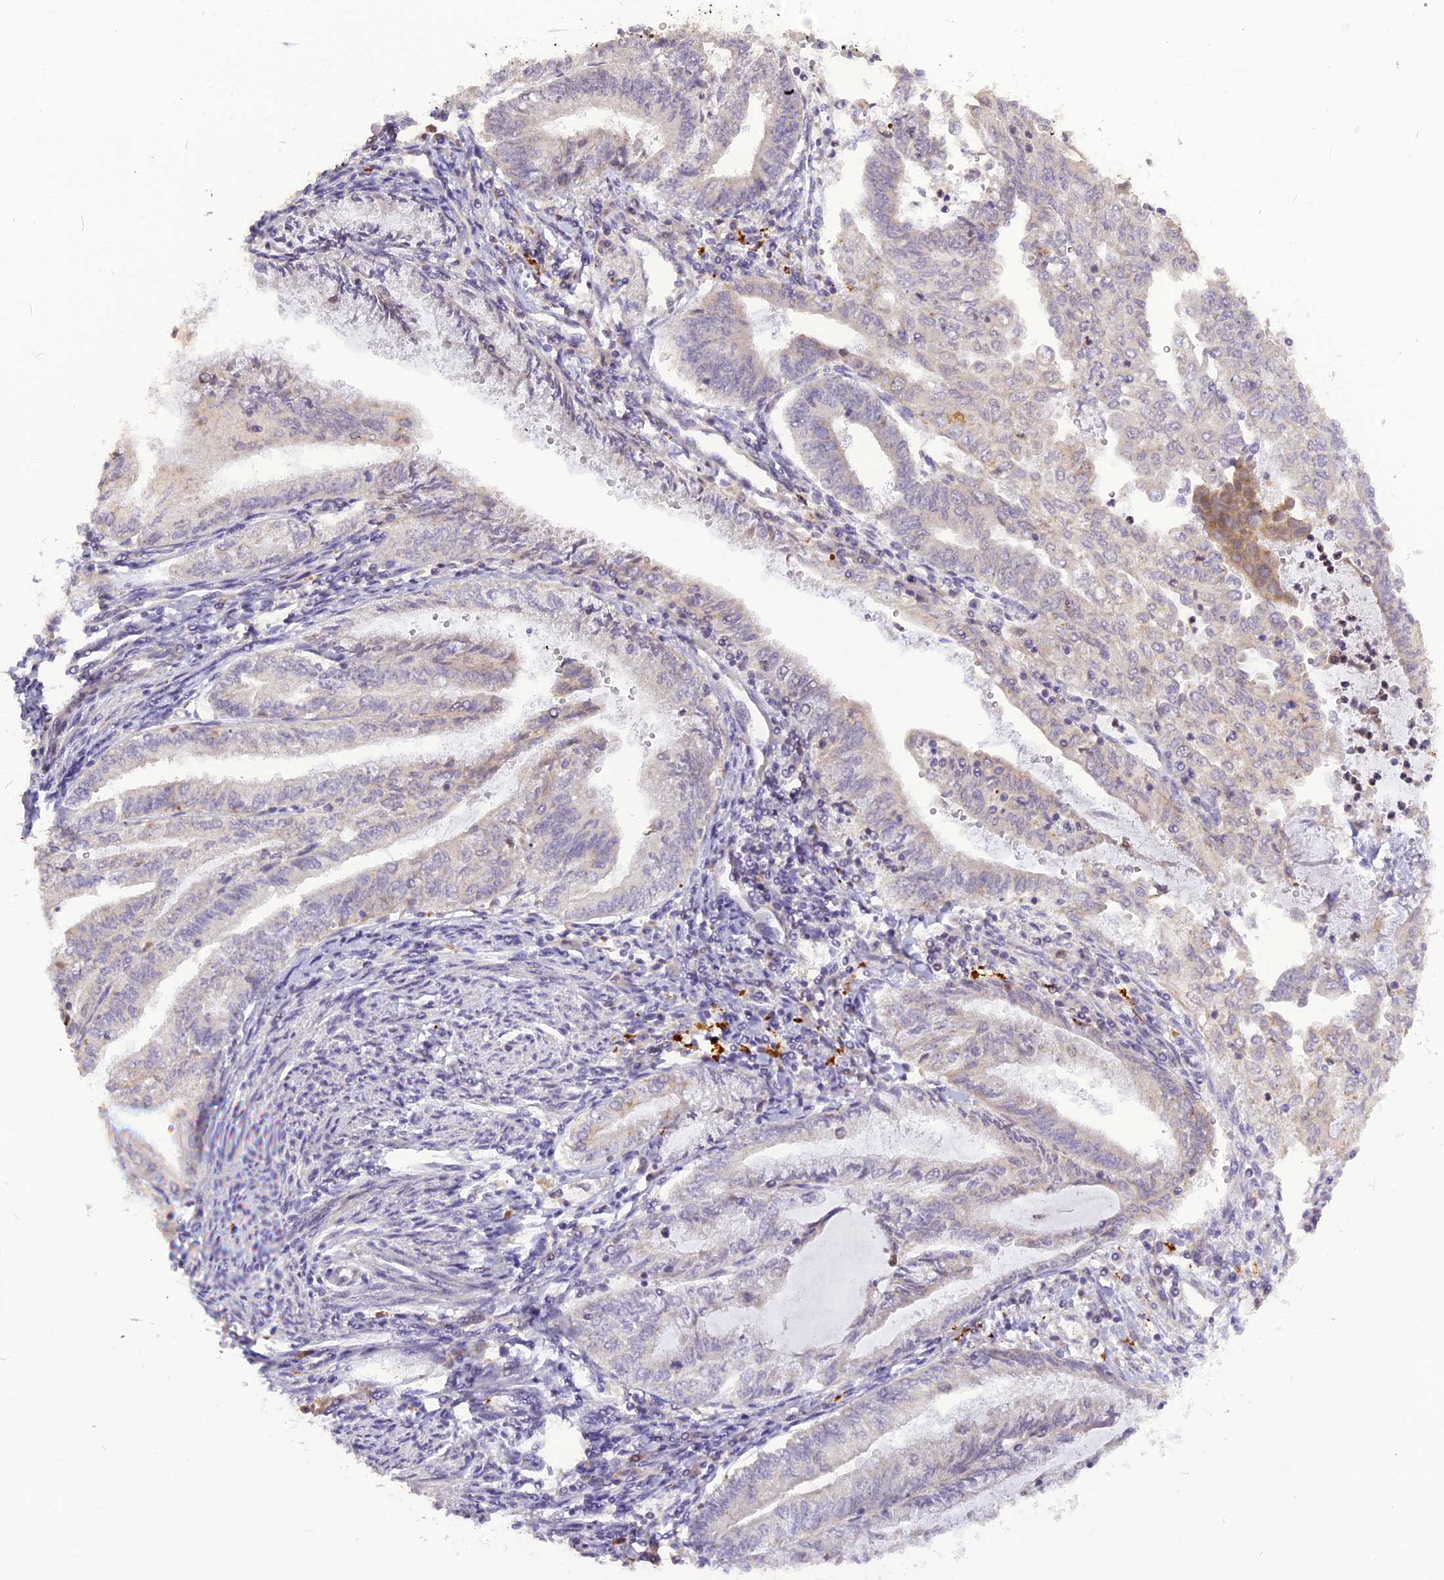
{"staining": {"intensity": "negative", "quantity": "none", "location": "none"}, "tissue": "endometrial cancer", "cell_type": "Tumor cells", "image_type": "cancer", "snomed": [{"axis": "morphology", "description": "Adenocarcinoma, NOS"}, {"axis": "topography", "description": "Endometrium"}], "caption": "The IHC photomicrograph has no significant expression in tumor cells of endometrial cancer (adenocarcinoma) tissue.", "gene": "FNIP2", "patient": {"sex": "female", "age": 66}}